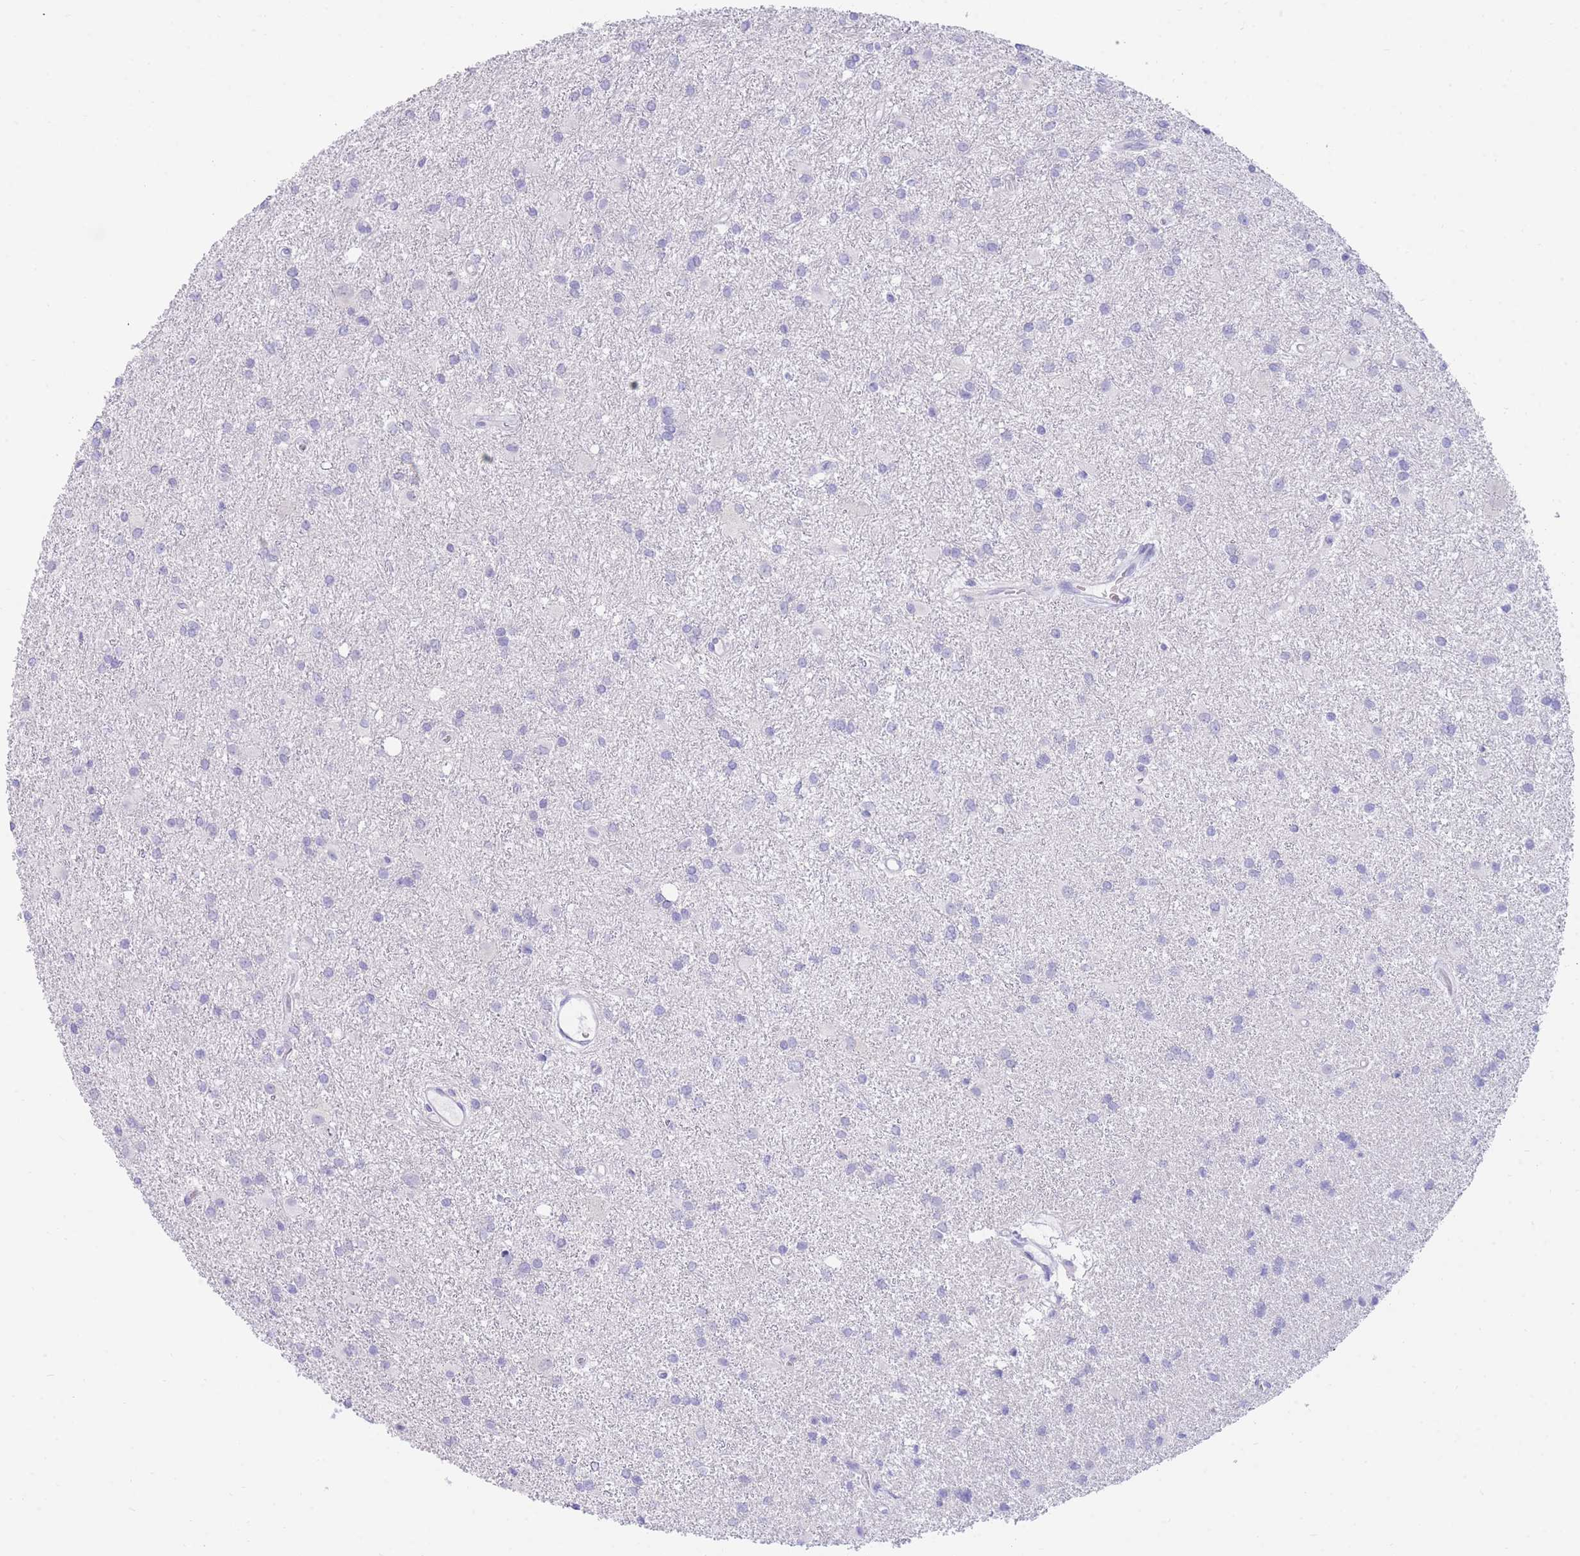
{"staining": {"intensity": "negative", "quantity": "none", "location": "none"}, "tissue": "glioma", "cell_type": "Tumor cells", "image_type": "cancer", "snomed": [{"axis": "morphology", "description": "Glioma, malignant, High grade"}, {"axis": "topography", "description": "Brain"}], "caption": "Tumor cells show no significant positivity in glioma.", "gene": "SSUH2", "patient": {"sex": "female", "age": 50}}